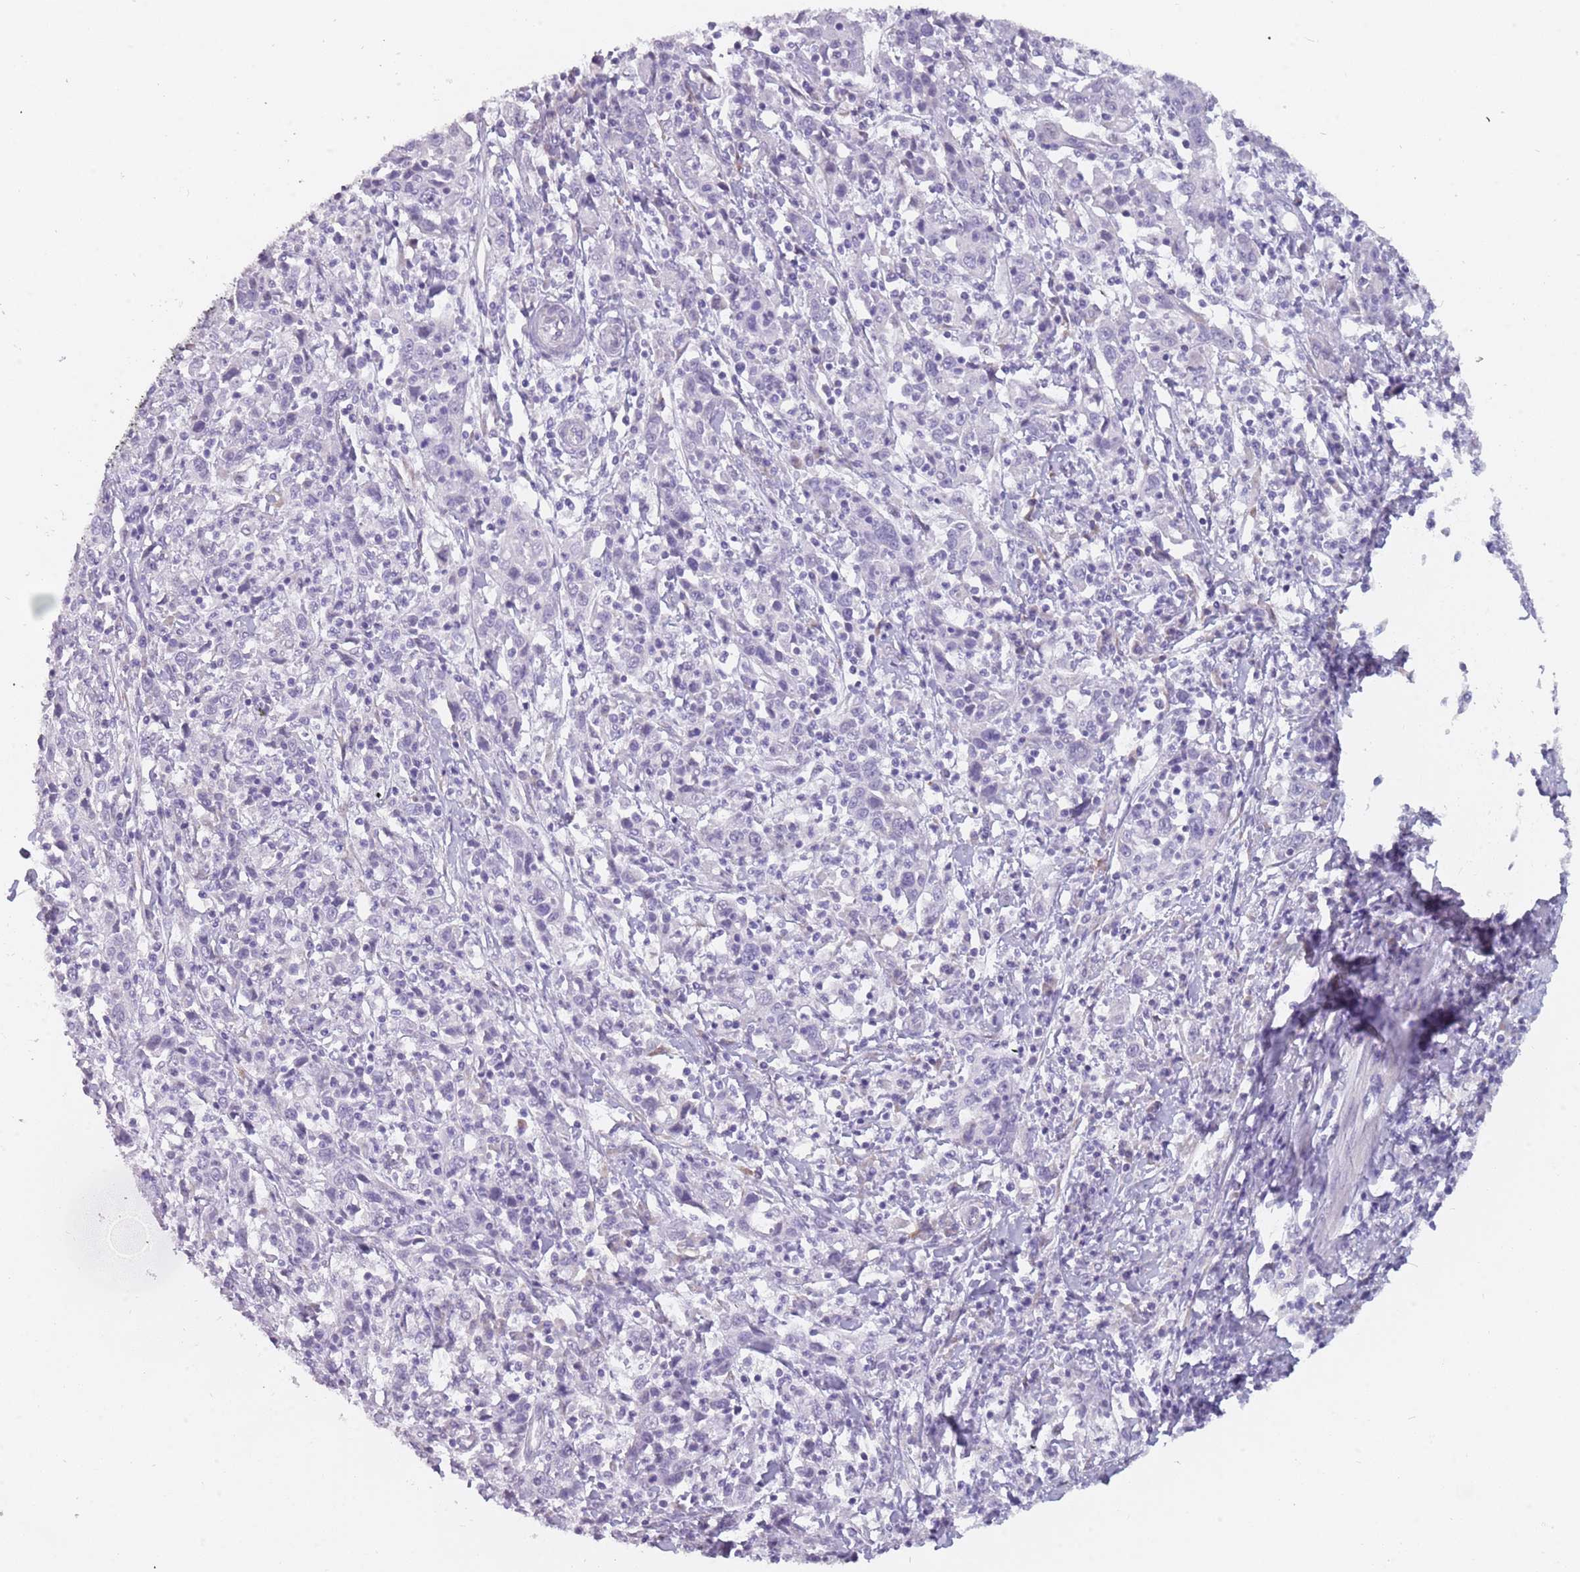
{"staining": {"intensity": "negative", "quantity": "none", "location": "none"}, "tissue": "cervical cancer", "cell_type": "Tumor cells", "image_type": "cancer", "snomed": [{"axis": "morphology", "description": "Squamous cell carcinoma, NOS"}, {"axis": "topography", "description": "Cervix"}], "caption": "An IHC image of squamous cell carcinoma (cervical) is shown. There is no staining in tumor cells of squamous cell carcinoma (cervical).", "gene": "DDX4", "patient": {"sex": "female", "age": 46}}